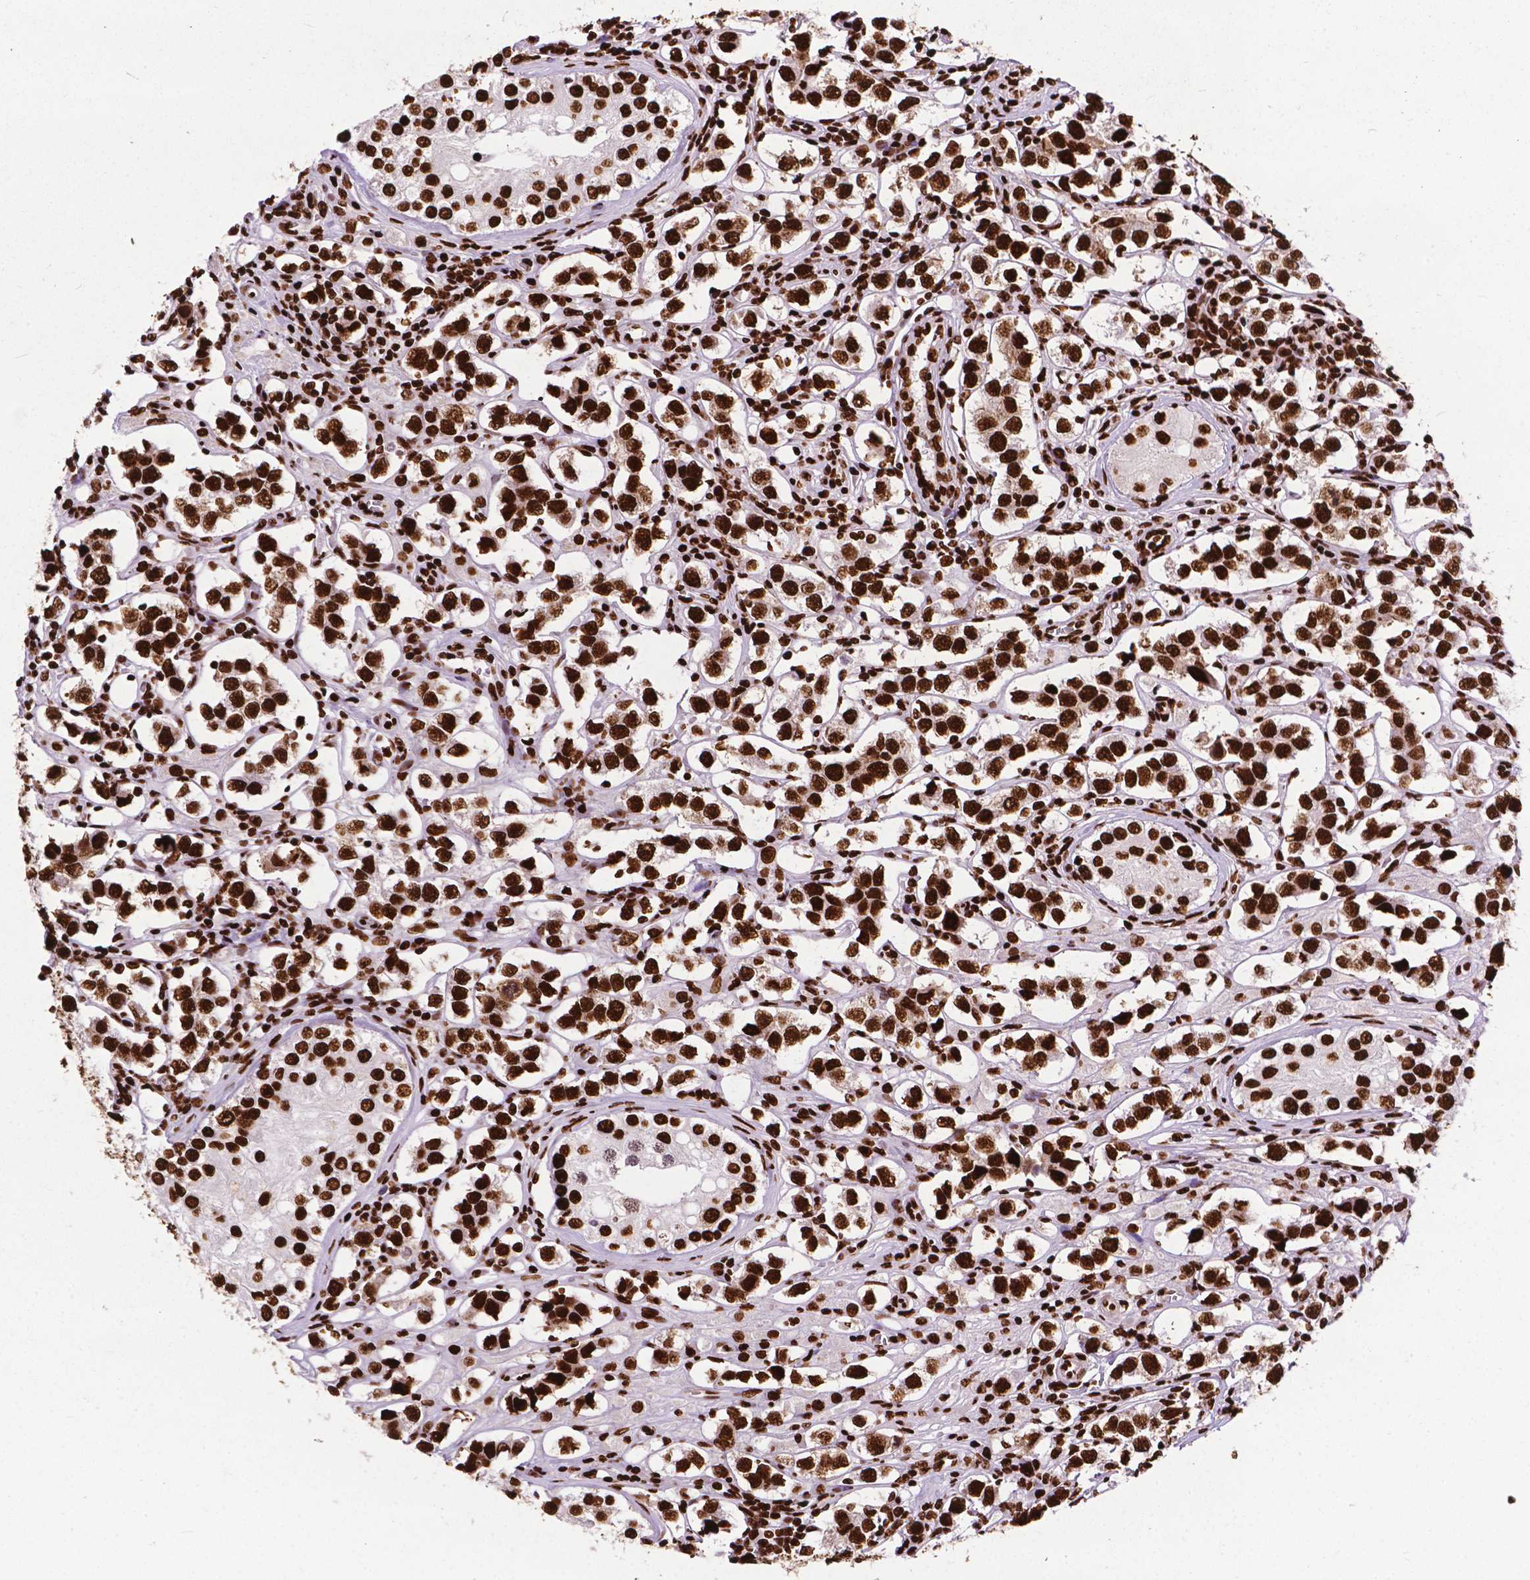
{"staining": {"intensity": "strong", "quantity": ">75%", "location": "nuclear"}, "tissue": "testis cancer", "cell_type": "Tumor cells", "image_type": "cancer", "snomed": [{"axis": "morphology", "description": "Seminoma, NOS"}, {"axis": "topography", "description": "Testis"}], "caption": "IHC histopathology image of neoplastic tissue: human testis cancer stained using immunohistochemistry (IHC) exhibits high levels of strong protein expression localized specifically in the nuclear of tumor cells, appearing as a nuclear brown color.", "gene": "SMIM5", "patient": {"sex": "male", "age": 37}}